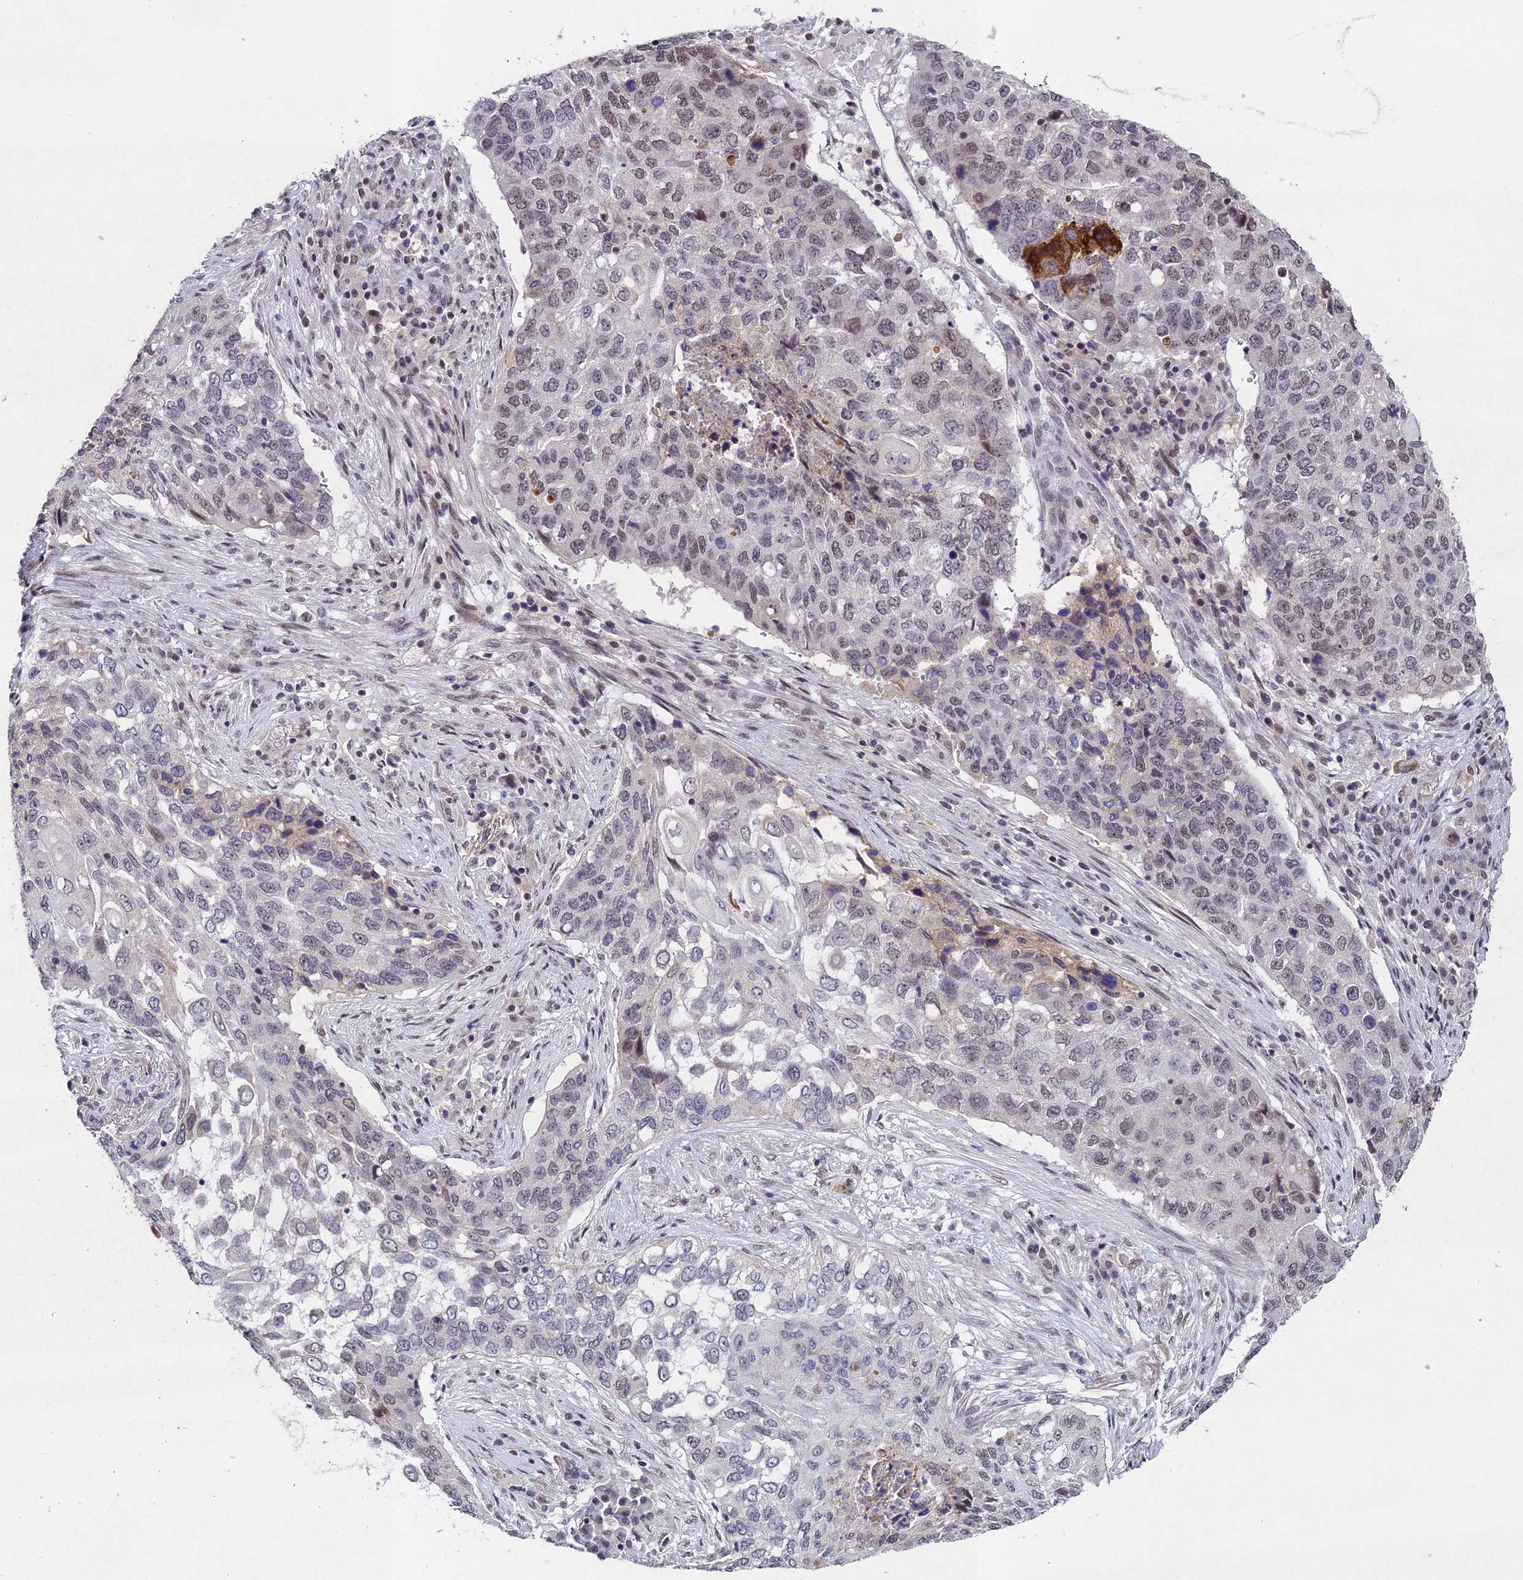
{"staining": {"intensity": "strong", "quantity": "<25%", "location": "cytoplasmic/membranous"}, "tissue": "lung cancer", "cell_type": "Tumor cells", "image_type": "cancer", "snomed": [{"axis": "morphology", "description": "Squamous cell carcinoma, NOS"}, {"axis": "topography", "description": "Lung"}], "caption": "Strong cytoplasmic/membranous protein staining is present in about <25% of tumor cells in lung cancer.", "gene": "RAVER1", "patient": {"sex": "female", "age": 63}}